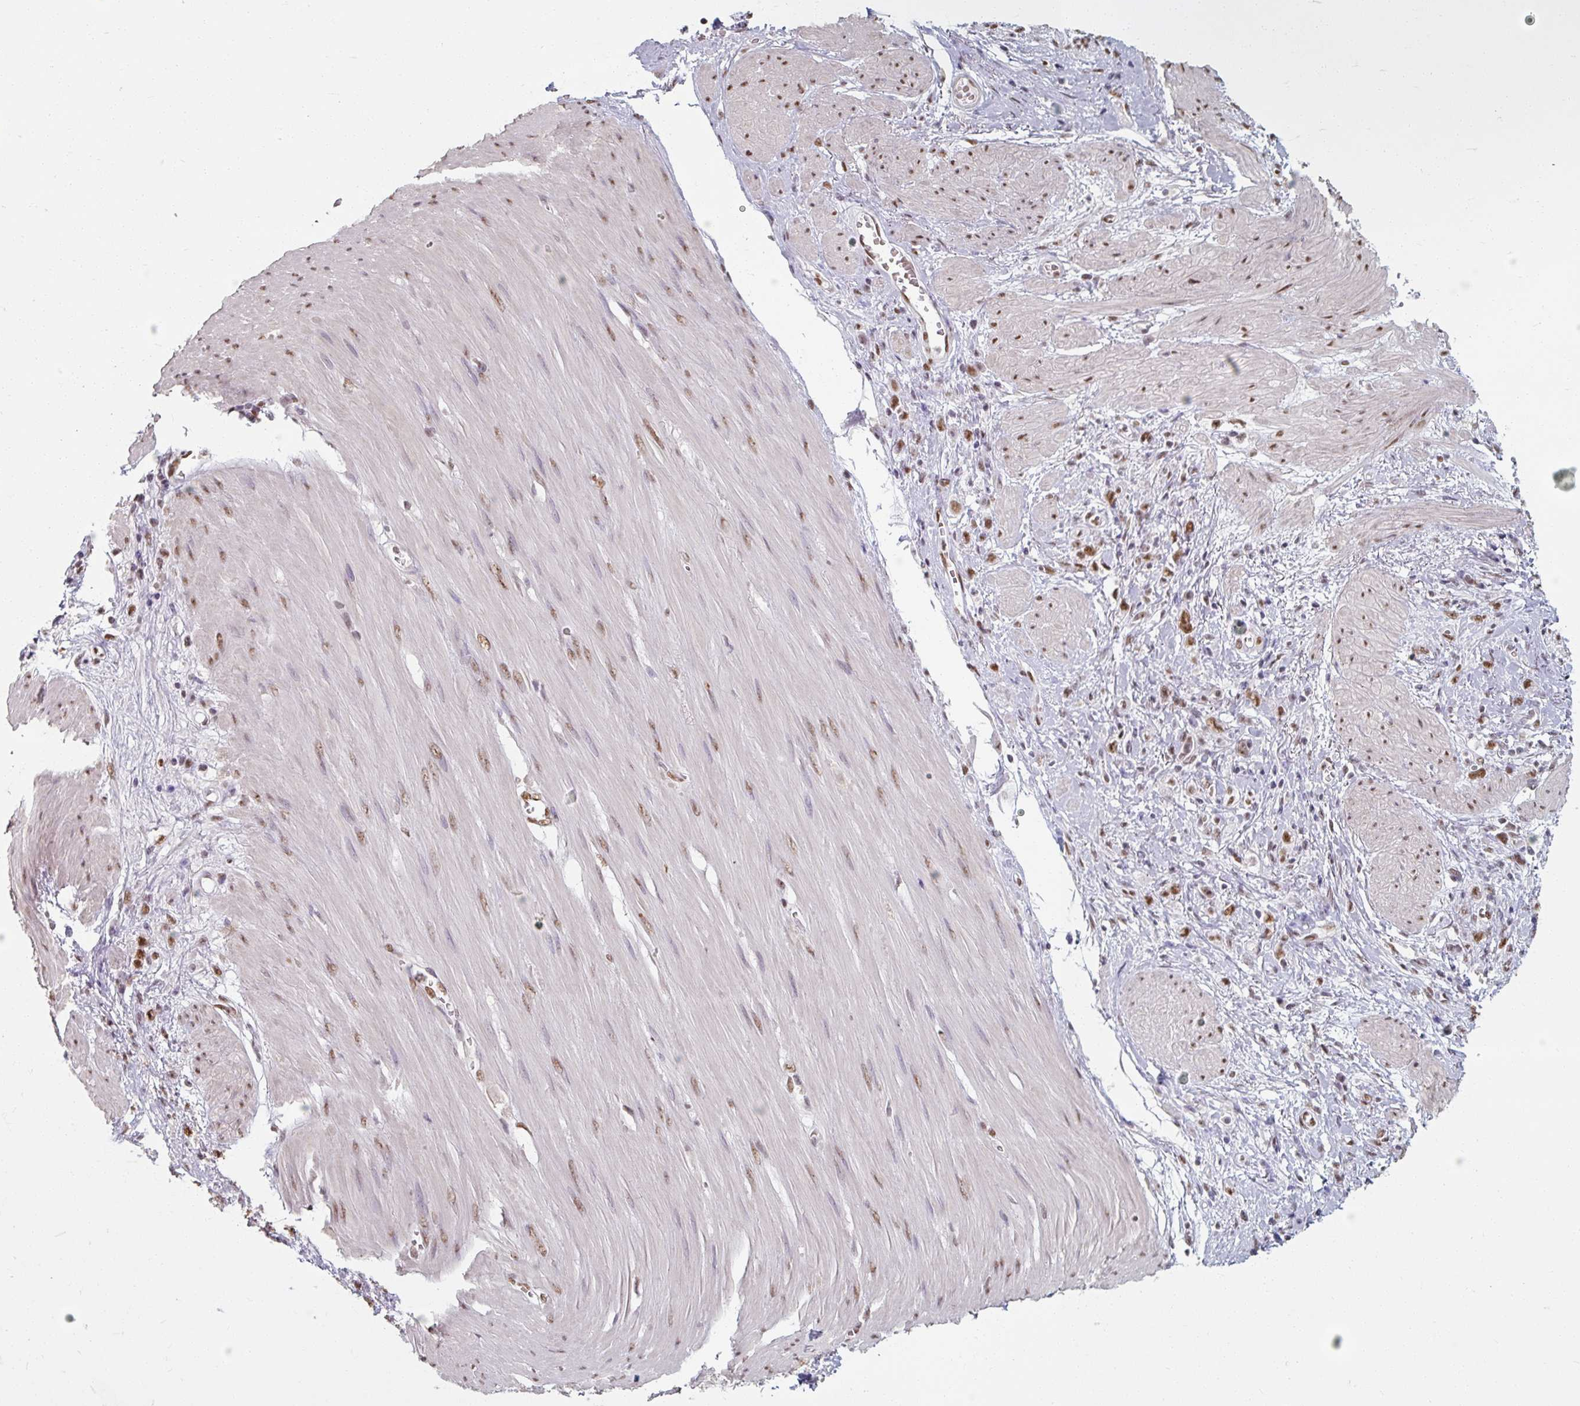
{"staining": {"intensity": "moderate", "quantity": ">75%", "location": "nuclear"}, "tissue": "stomach cancer", "cell_type": "Tumor cells", "image_type": "cancer", "snomed": [{"axis": "morphology", "description": "Adenocarcinoma, NOS"}, {"axis": "topography", "description": "Stomach"}], "caption": "About >75% of tumor cells in human stomach cancer (adenocarcinoma) reveal moderate nuclear protein expression as visualized by brown immunohistochemical staining.", "gene": "ZFTRAF1", "patient": {"sex": "female", "age": 76}}